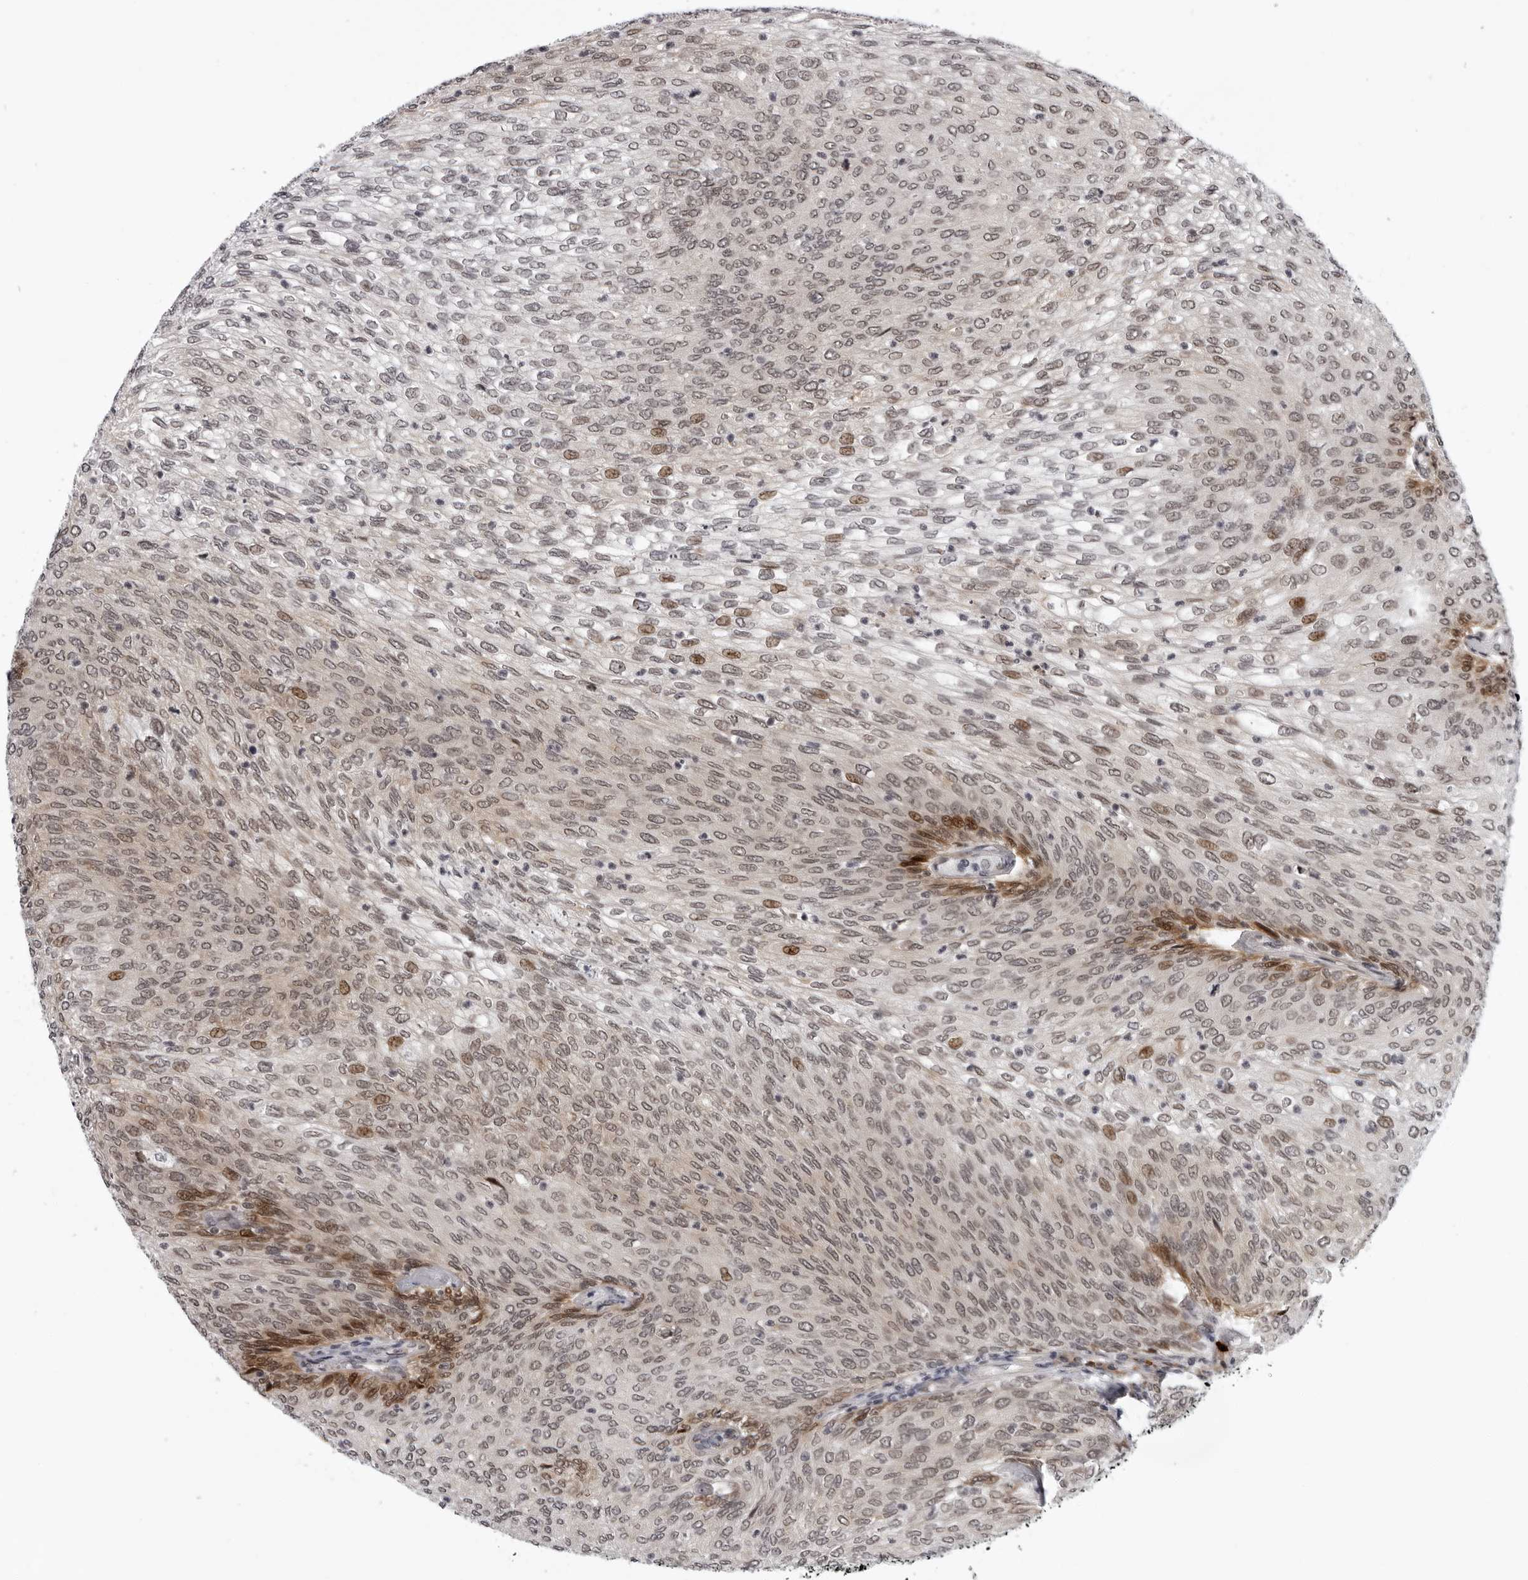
{"staining": {"intensity": "moderate", "quantity": "25%-75%", "location": "nuclear"}, "tissue": "urothelial cancer", "cell_type": "Tumor cells", "image_type": "cancer", "snomed": [{"axis": "morphology", "description": "Urothelial carcinoma, Low grade"}, {"axis": "topography", "description": "Urinary bladder"}], "caption": "Urothelial carcinoma (low-grade) stained with a brown dye displays moderate nuclear positive expression in about 25%-75% of tumor cells.", "gene": "GCSAML", "patient": {"sex": "female", "age": 79}}